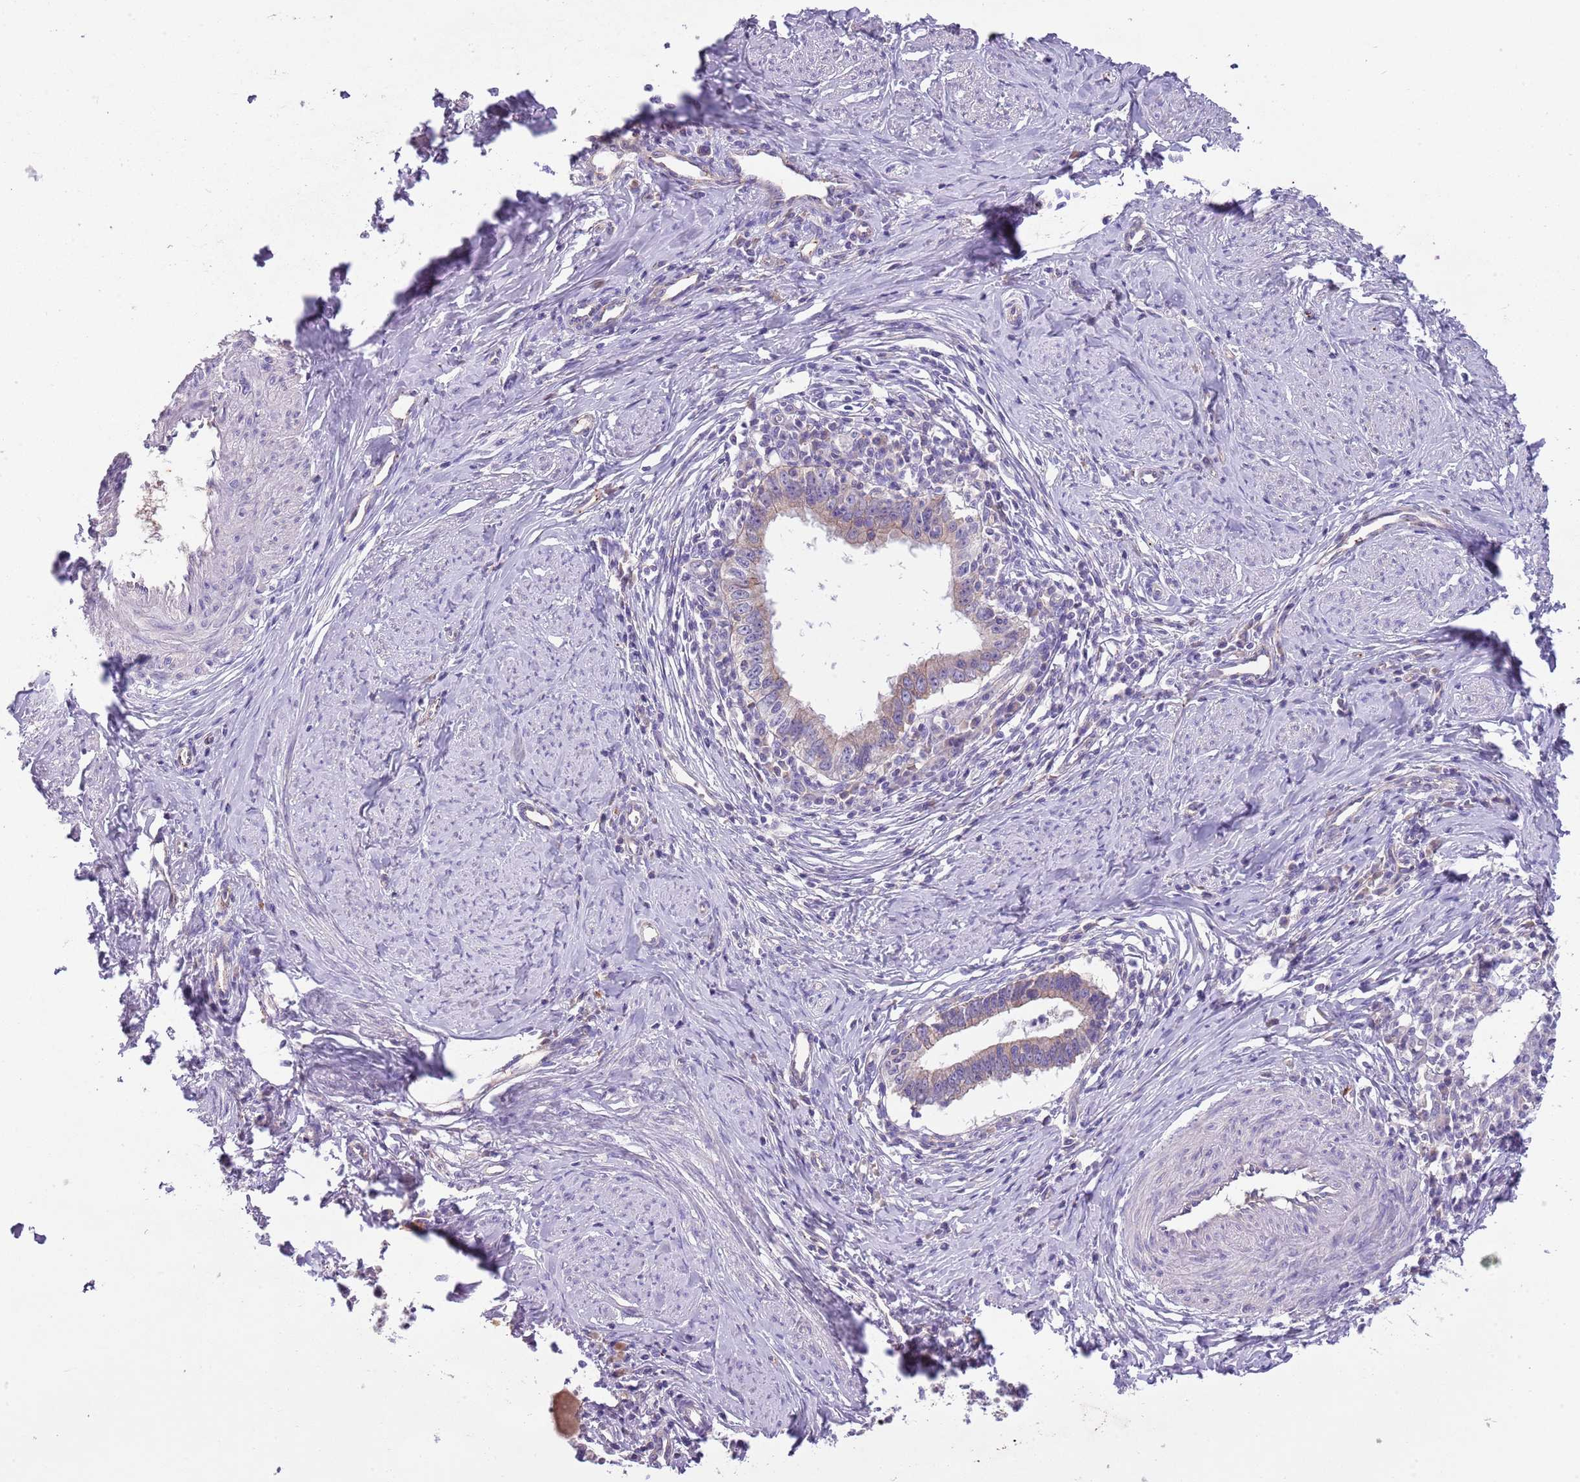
{"staining": {"intensity": "weak", "quantity": "25%-75%", "location": "cytoplasmic/membranous"}, "tissue": "cervical cancer", "cell_type": "Tumor cells", "image_type": "cancer", "snomed": [{"axis": "morphology", "description": "Adenocarcinoma, NOS"}, {"axis": "topography", "description": "Cervix"}], "caption": "Immunohistochemical staining of human cervical cancer (adenocarcinoma) displays low levels of weak cytoplasmic/membranous positivity in approximately 25%-75% of tumor cells.", "gene": "HES3", "patient": {"sex": "female", "age": 36}}